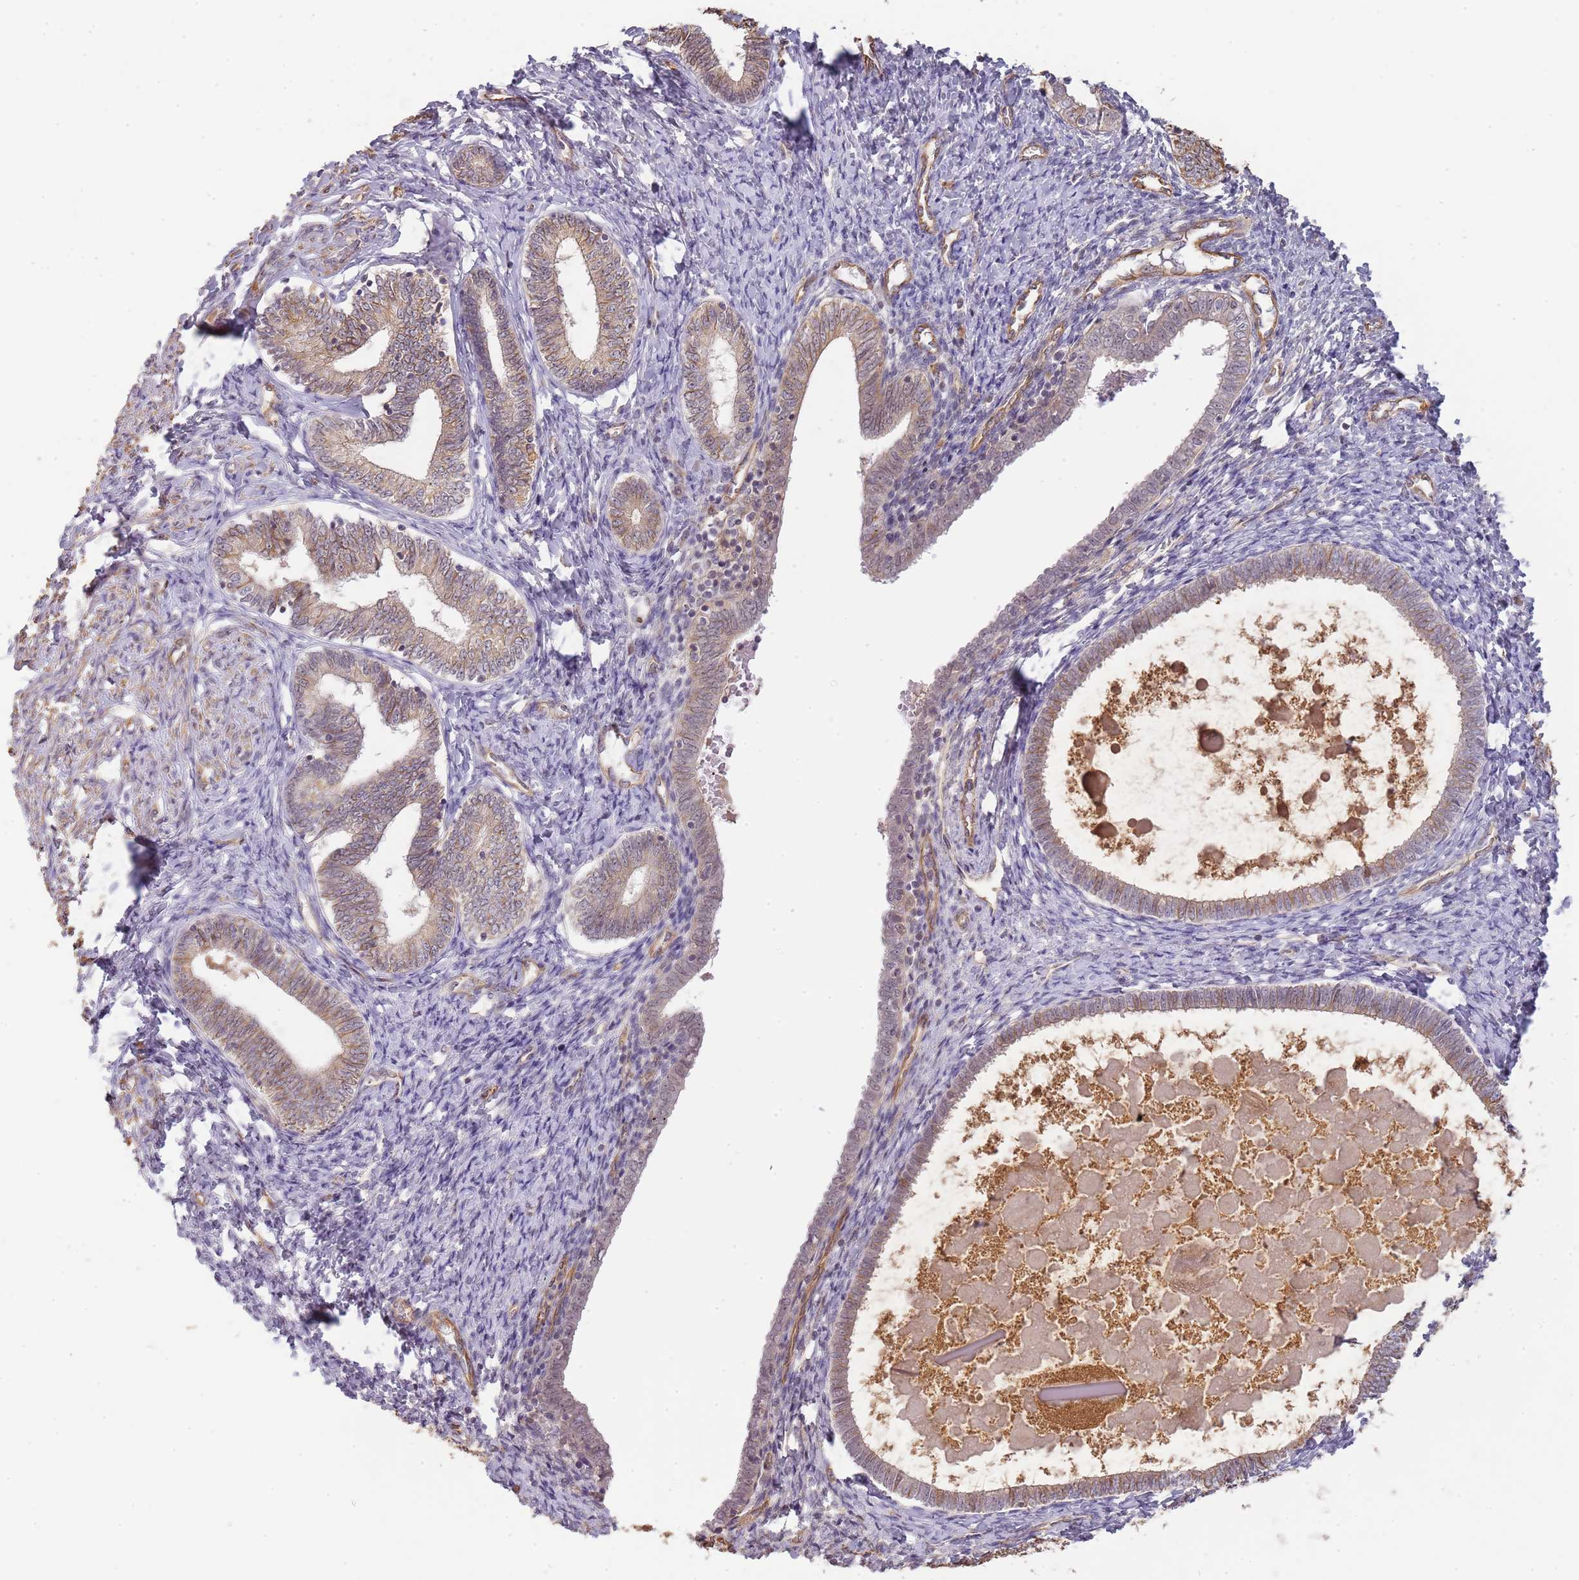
{"staining": {"intensity": "negative", "quantity": "none", "location": "none"}, "tissue": "endometrium", "cell_type": "Cells in endometrial stroma", "image_type": "normal", "snomed": [{"axis": "morphology", "description": "Normal tissue, NOS"}, {"axis": "topography", "description": "Endometrium"}], "caption": "This is a photomicrograph of IHC staining of normal endometrium, which shows no expression in cells in endometrial stroma.", "gene": "SURF2", "patient": {"sex": "female", "age": 72}}